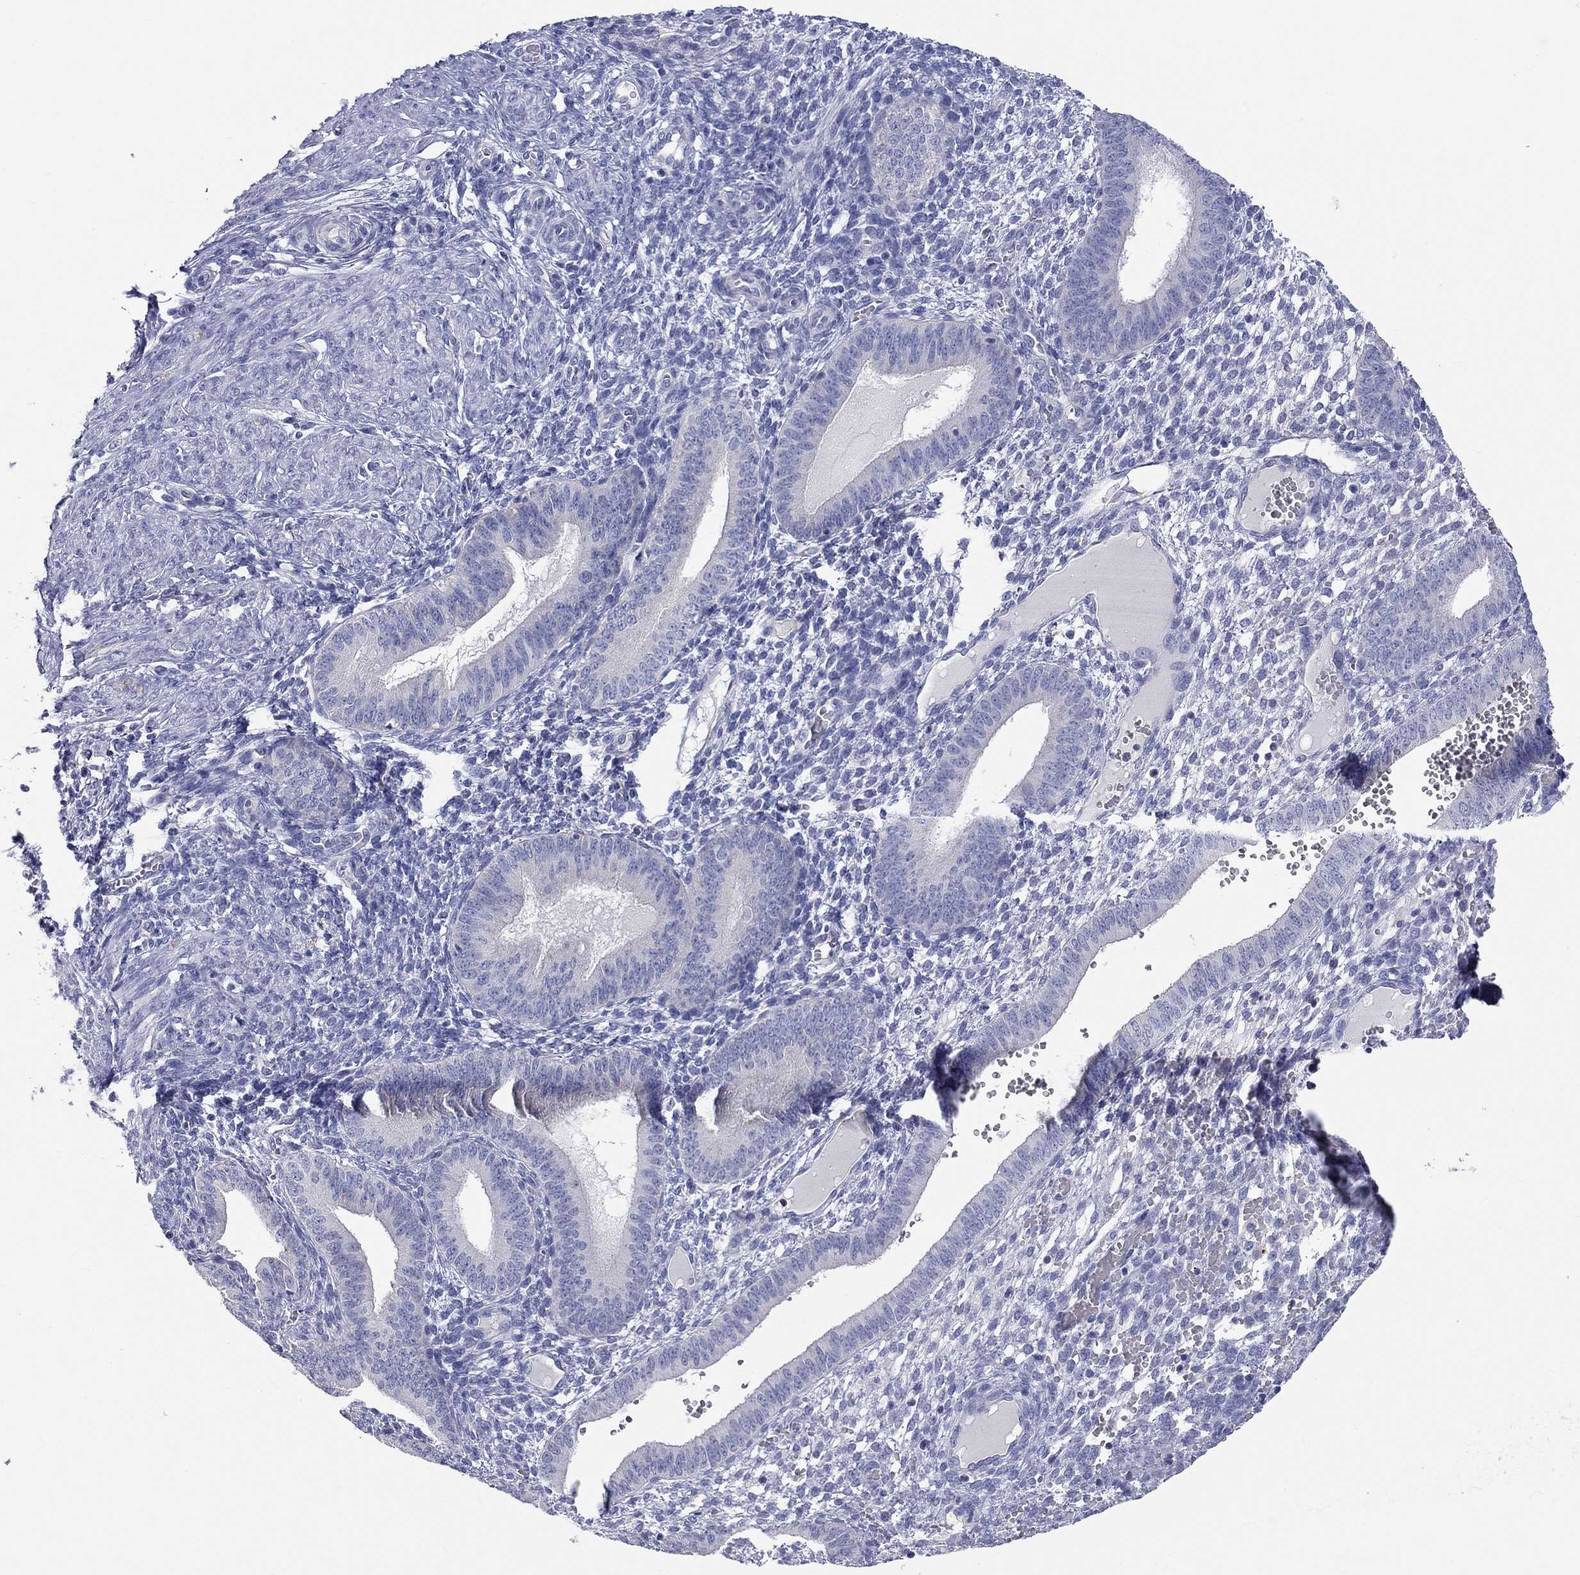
{"staining": {"intensity": "negative", "quantity": "none", "location": "none"}, "tissue": "endometrium", "cell_type": "Cells in endometrial stroma", "image_type": "normal", "snomed": [{"axis": "morphology", "description": "Normal tissue, NOS"}, {"axis": "topography", "description": "Endometrium"}], "caption": "IHC histopathology image of normal endometrium stained for a protein (brown), which demonstrates no expression in cells in endometrial stroma. (DAB (3,3'-diaminobenzidine) immunohistochemistry, high magnification).", "gene": "RCAN1", "patient": {"sex": "female", "age": 42}}